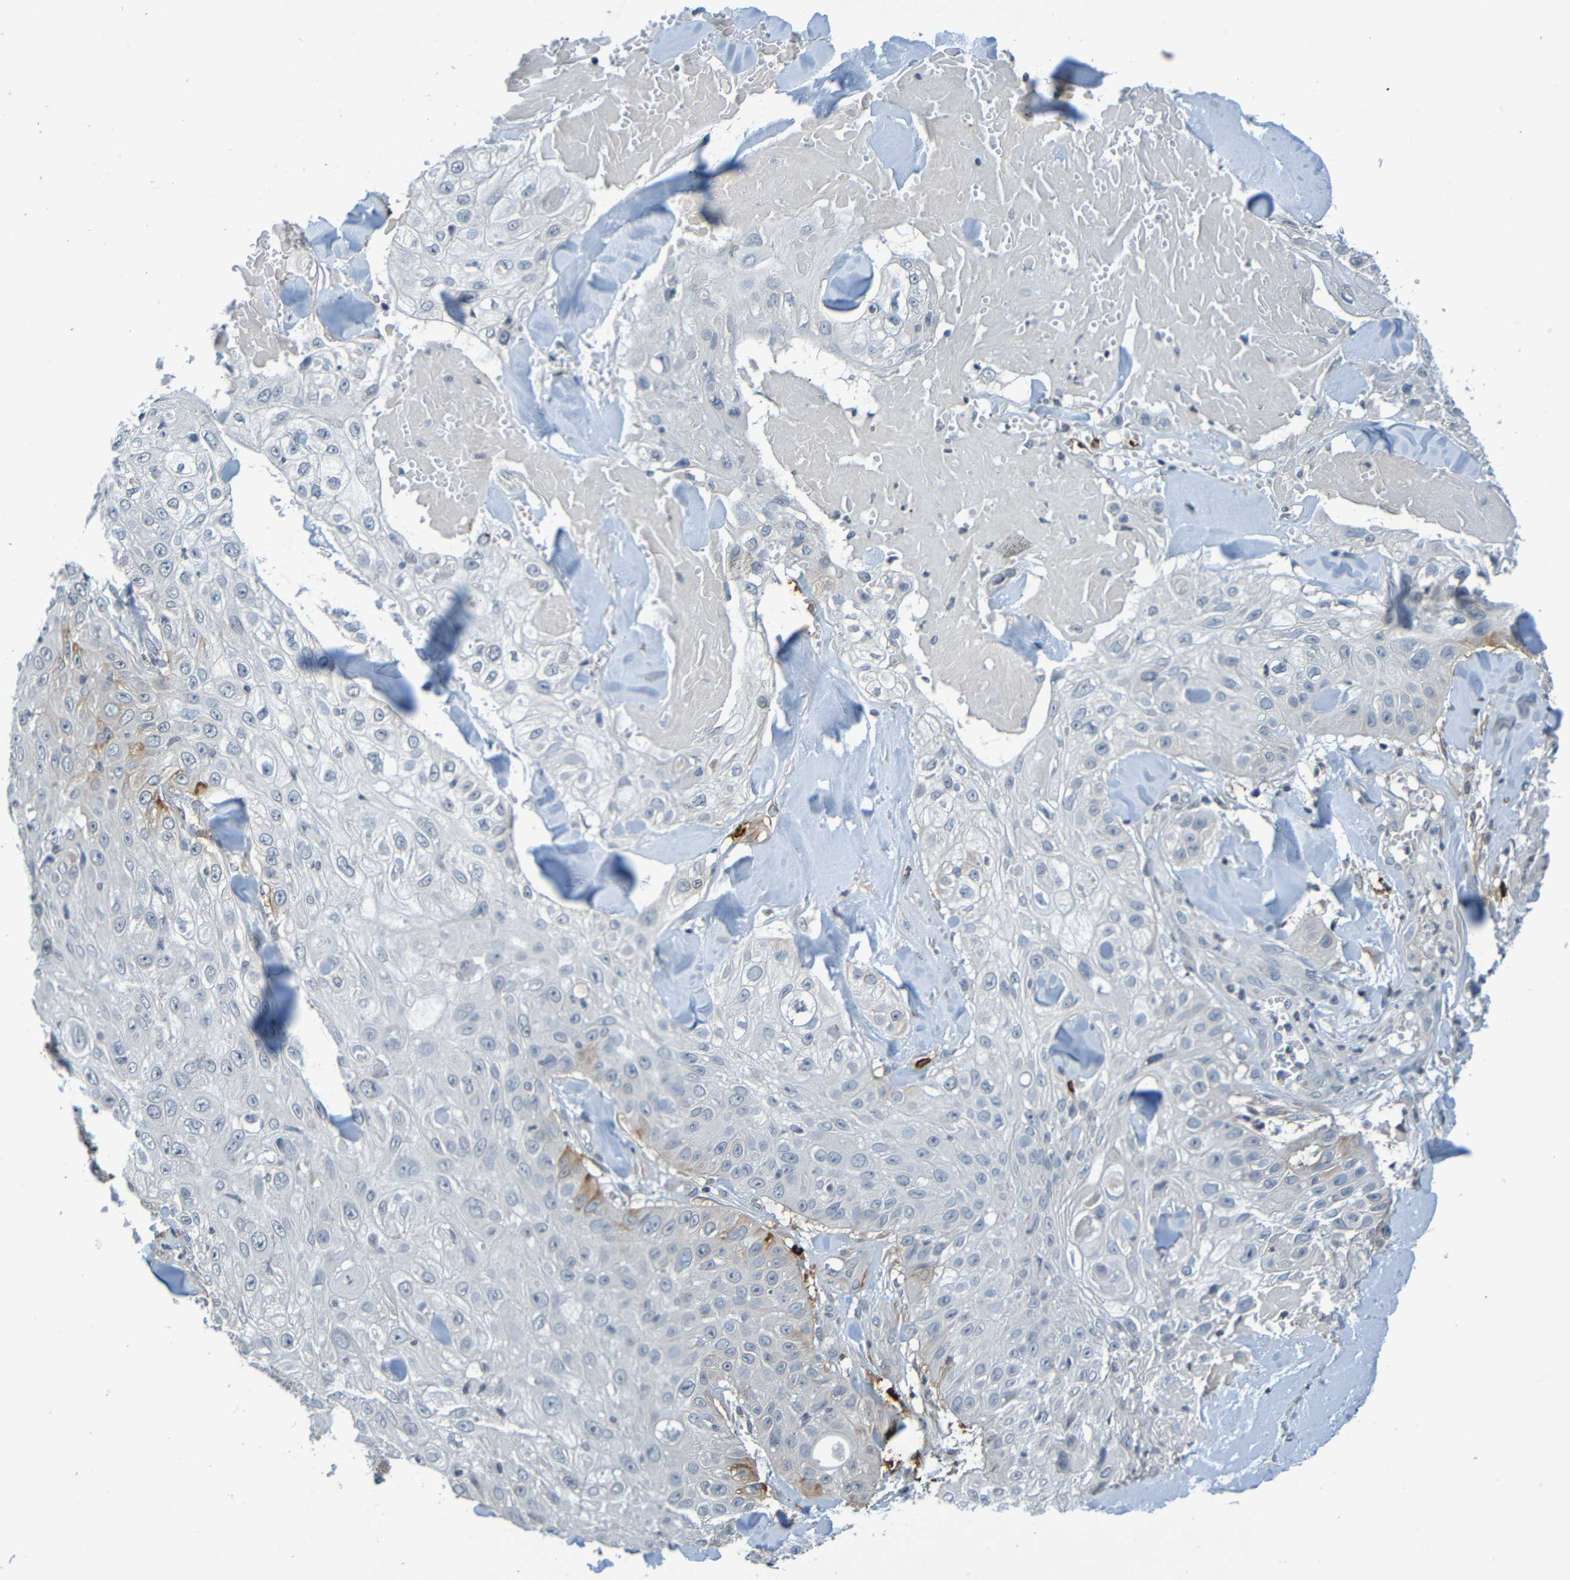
{"staining": {"intensity": "negative", "quantity": "none", "location": "none"}, "tissue": "skin cancer", "cell_type": "Tumor cells", "image_type": "cancer", "snomed": [{"axis": "morphology", "description": "Squamous cell carcinoma, NOS"}, {"axis": "topography", "description": "Skin"}], "caption": "A histopathology image of squamous cell carcinoma (skin) stained for a protein exhibits no brown staining in tumor cells. Nuclei are stained in blue.", "gene": "C3AR1", "patient": {"sex": "male", "age": 86}}